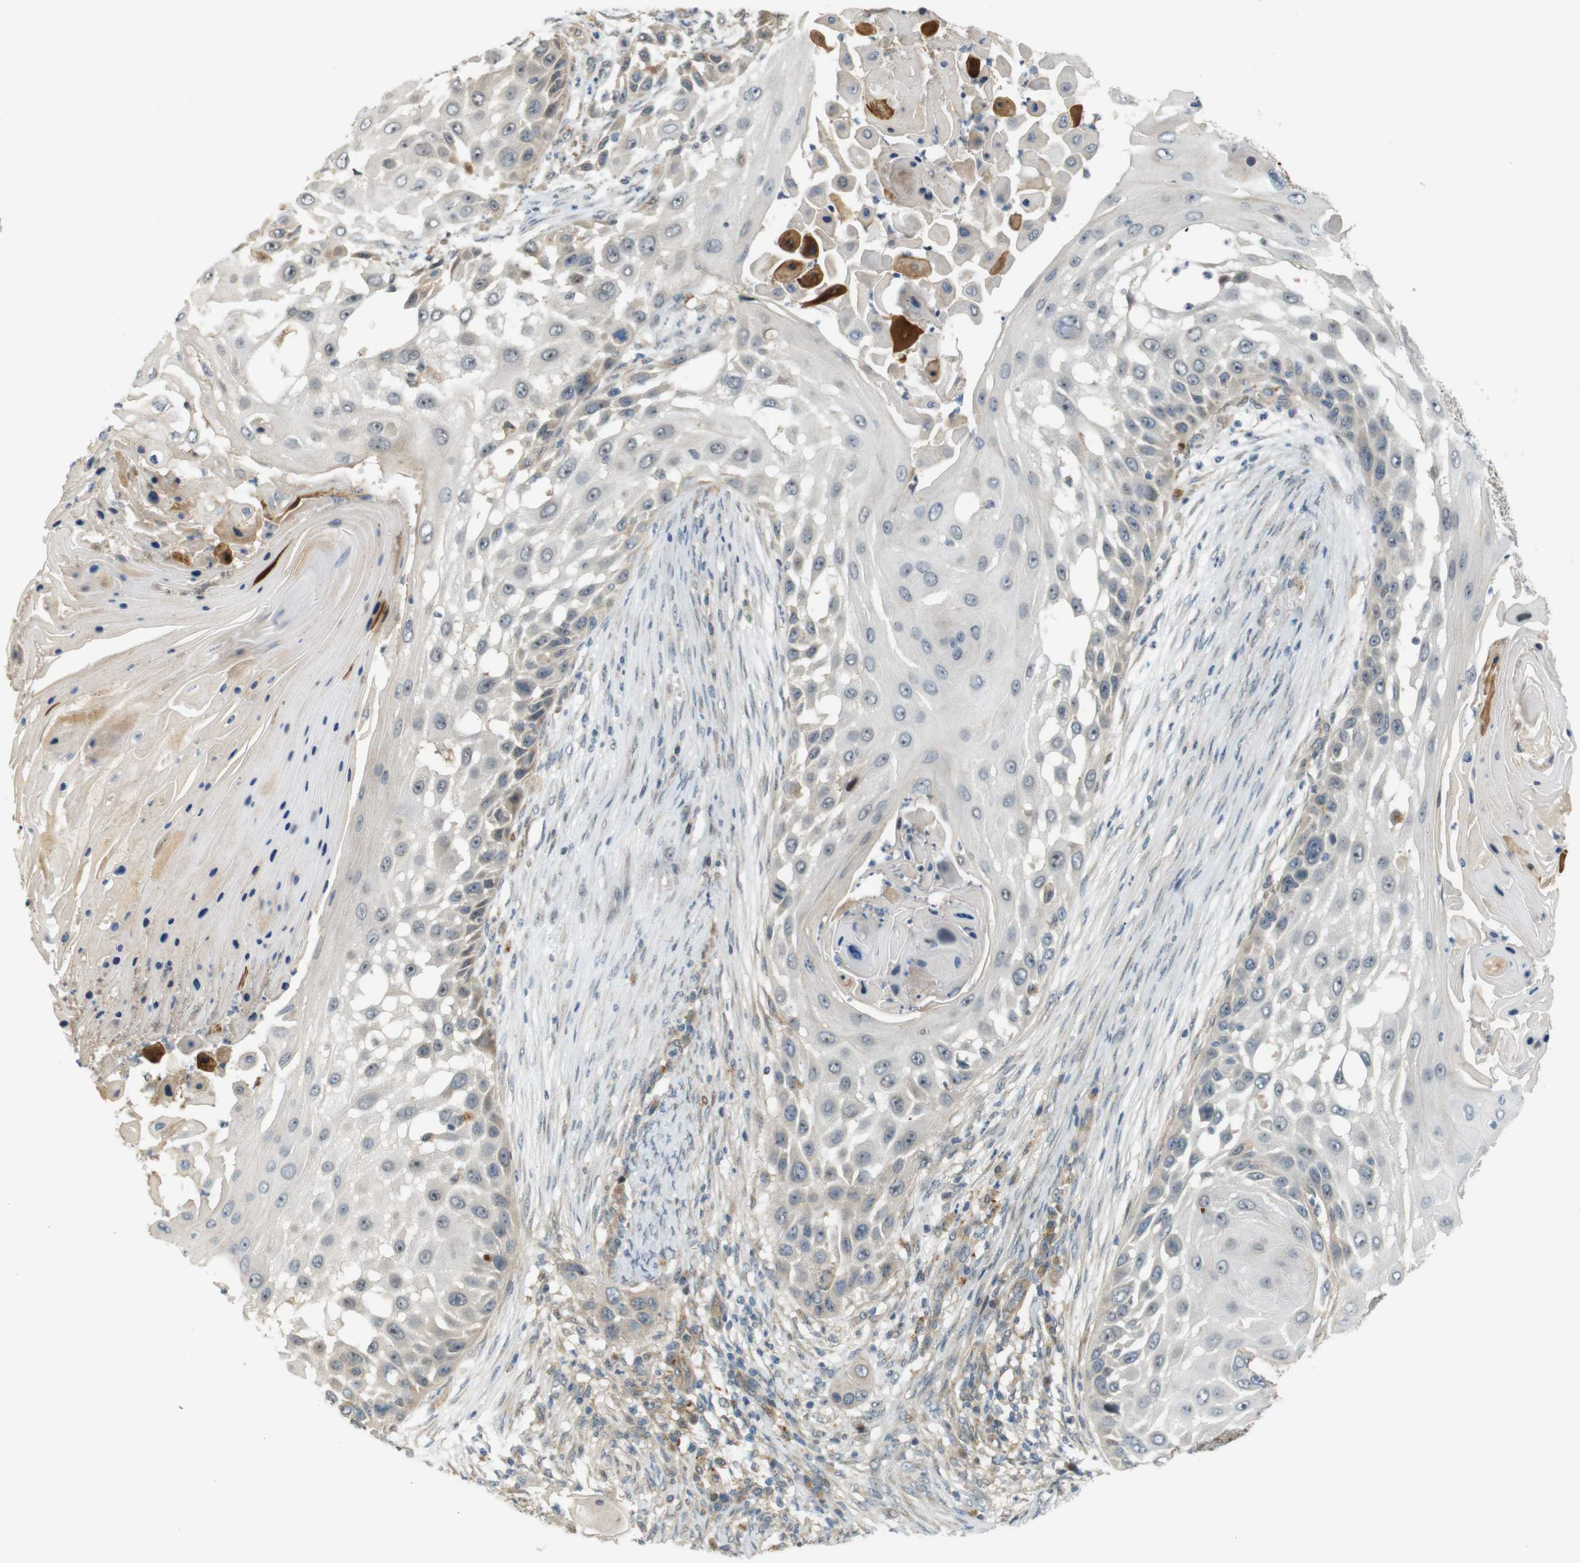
{"staining": {"intensity": "weak", "quantity": "<25%", "location": "cytoplasmic/membranous"}, "tissue": "skin cancer", "cell_type": "Tumor cells", "image_type": "cancer", "snomed": [{"axis": "morphology", "description": "Squamous cell carcinoma, NOS"}, {"axis": "topography", "description": "Skin"}], "caption": "This is an immunohistochemistry micrograph of human skin cancer. There is no staining in tumor cells.", "gene": "TSPAN9", "patient": {"sex": "female", "age": 44}}